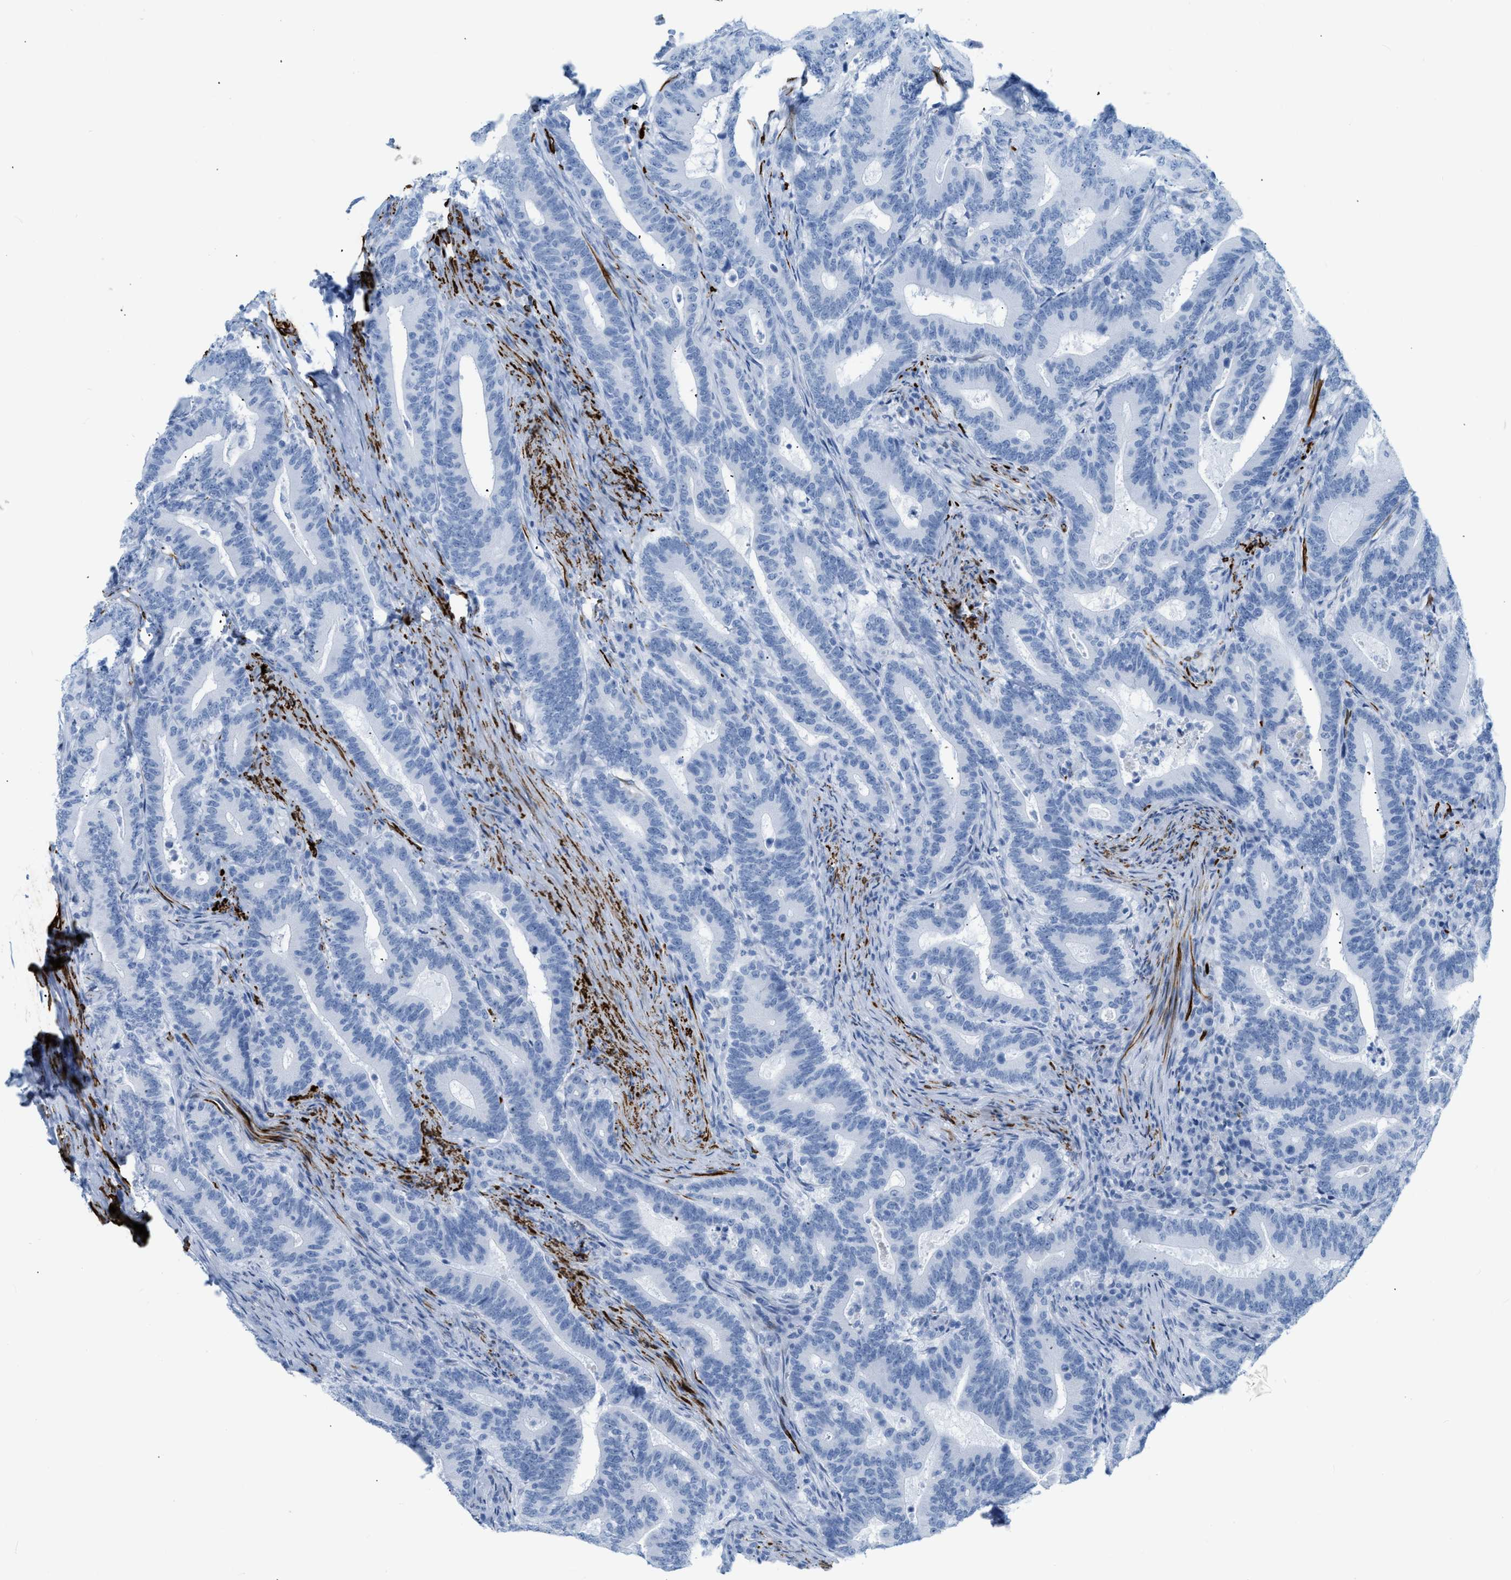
{"staining": {"intensity": "negative", "quantity": "none", "location": "none"}, "tissue": "colorectal cancer", "cell_type": "Tumor cells", "image_type": "cancer", "snomed": [{"axis": "morphology", "description": "Adenocarcinoma, NOS"}, {"axis": "topography", "description": "Colon"}], "caption": "The histopathology image exhibits no staining of tumor cells in colorectal cancer (adenocarcinoma). (Stains: DAB immunohistochemistry with hematoxylin counter stain, Microscopy: brightfield microscopy at high magnification).", "gene": "DES", "patient": {"sex": "female", "age": 66}}